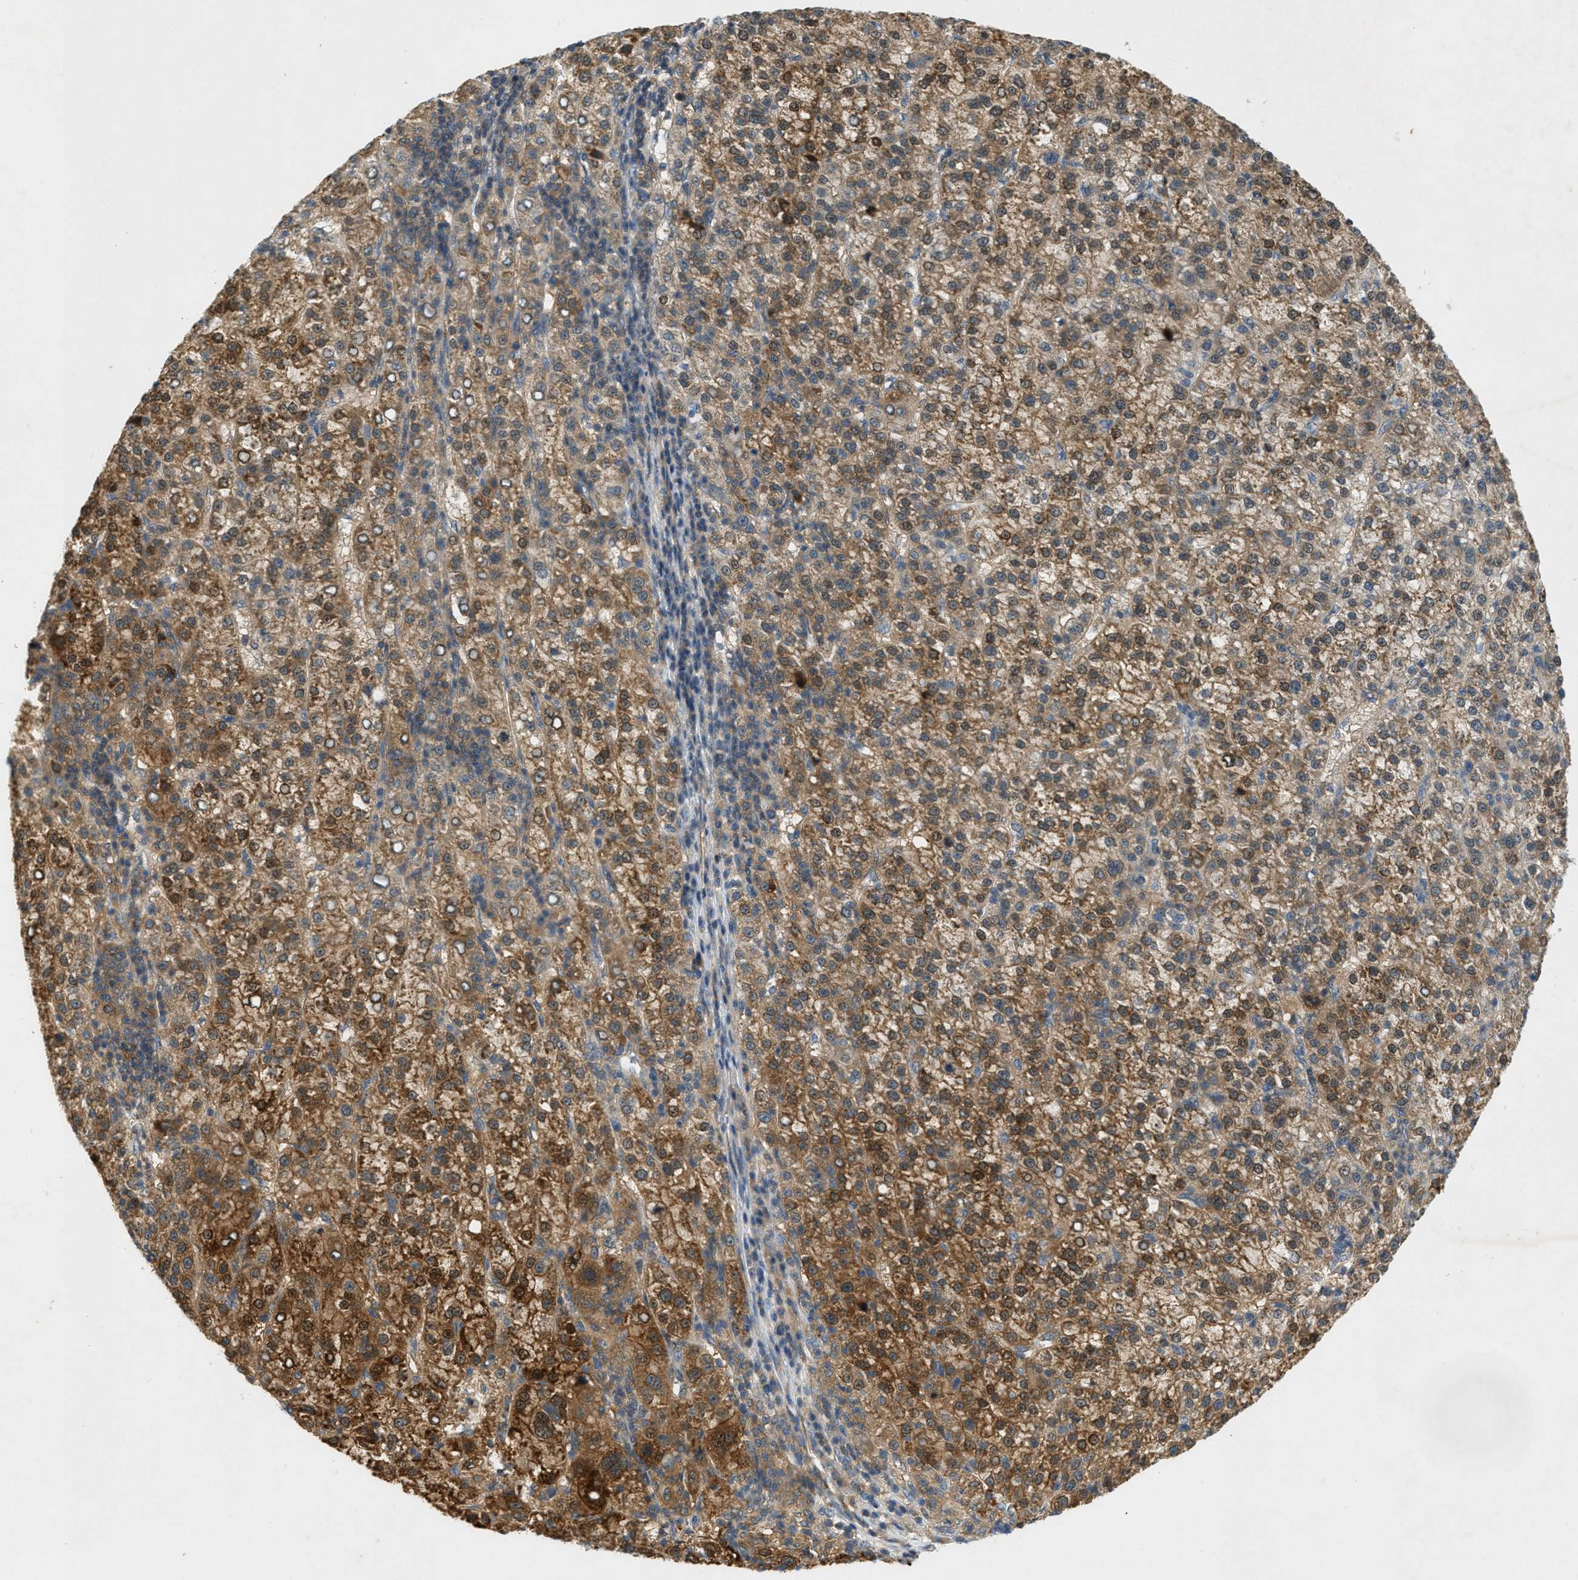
{"staining": {"intensity": "moderate", "quantity": ">75%", "location": "cytoplasmic/membranous,nuclear"}, "tissue": "liver cancer", "cell_type": "Tumor cells", "image_type": "cancer", "snomed": [{"axis": "morphology", "description": "Carcinoma, Hepatocellular, NOS"}, {"axis": "topography", "description": "Liver"}], "caption": "A photomicrograph of human liver cancer (hepatocellular carcinoma) stained for a protein shows moderate cytoplasmic/membranous and nuclear brown staining in tumor cells.", "gene": "PDCL3", "patient": {"sex": "female", "age": 58}}